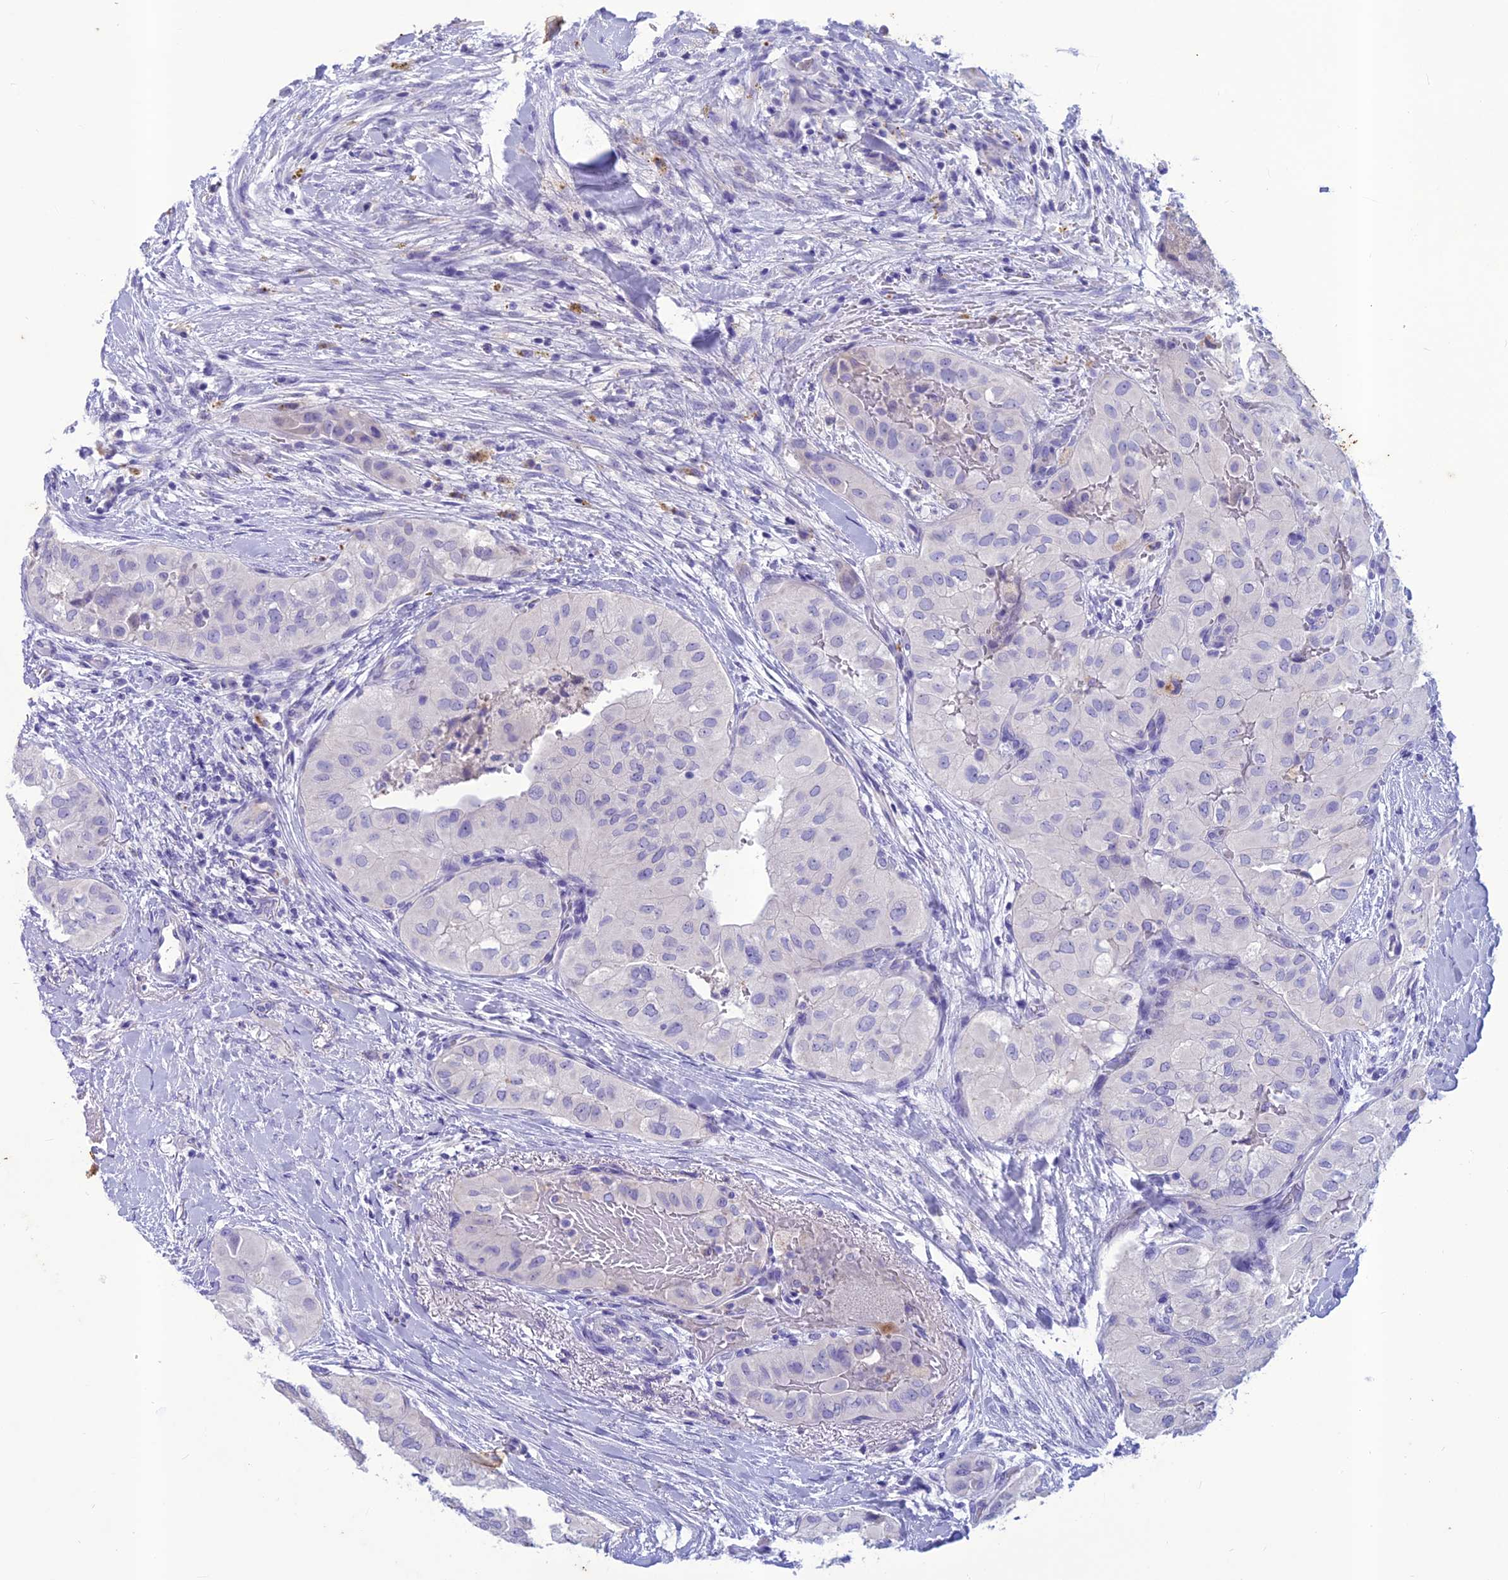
{"staining": {"intensity": "negative", "quantity": "none", "location": "none"}, "tissue": "head and neck cancer", "cell_type": "Tumor cells", "image_type": "cancer", "snomed": [{"axis": "morphology", "description": "Adenocarcinoma, NOS"}, {"axis": "topography", "description": "Head-Neck"}], "caption": "Immunohistochemistry (IHC) image of head and neck adenocarcinoma stained for a protein (brown), which demonstrates no expression in tumor cells.", "gene": "IFT172", "patient": {"sex": "male", "age": 66}}